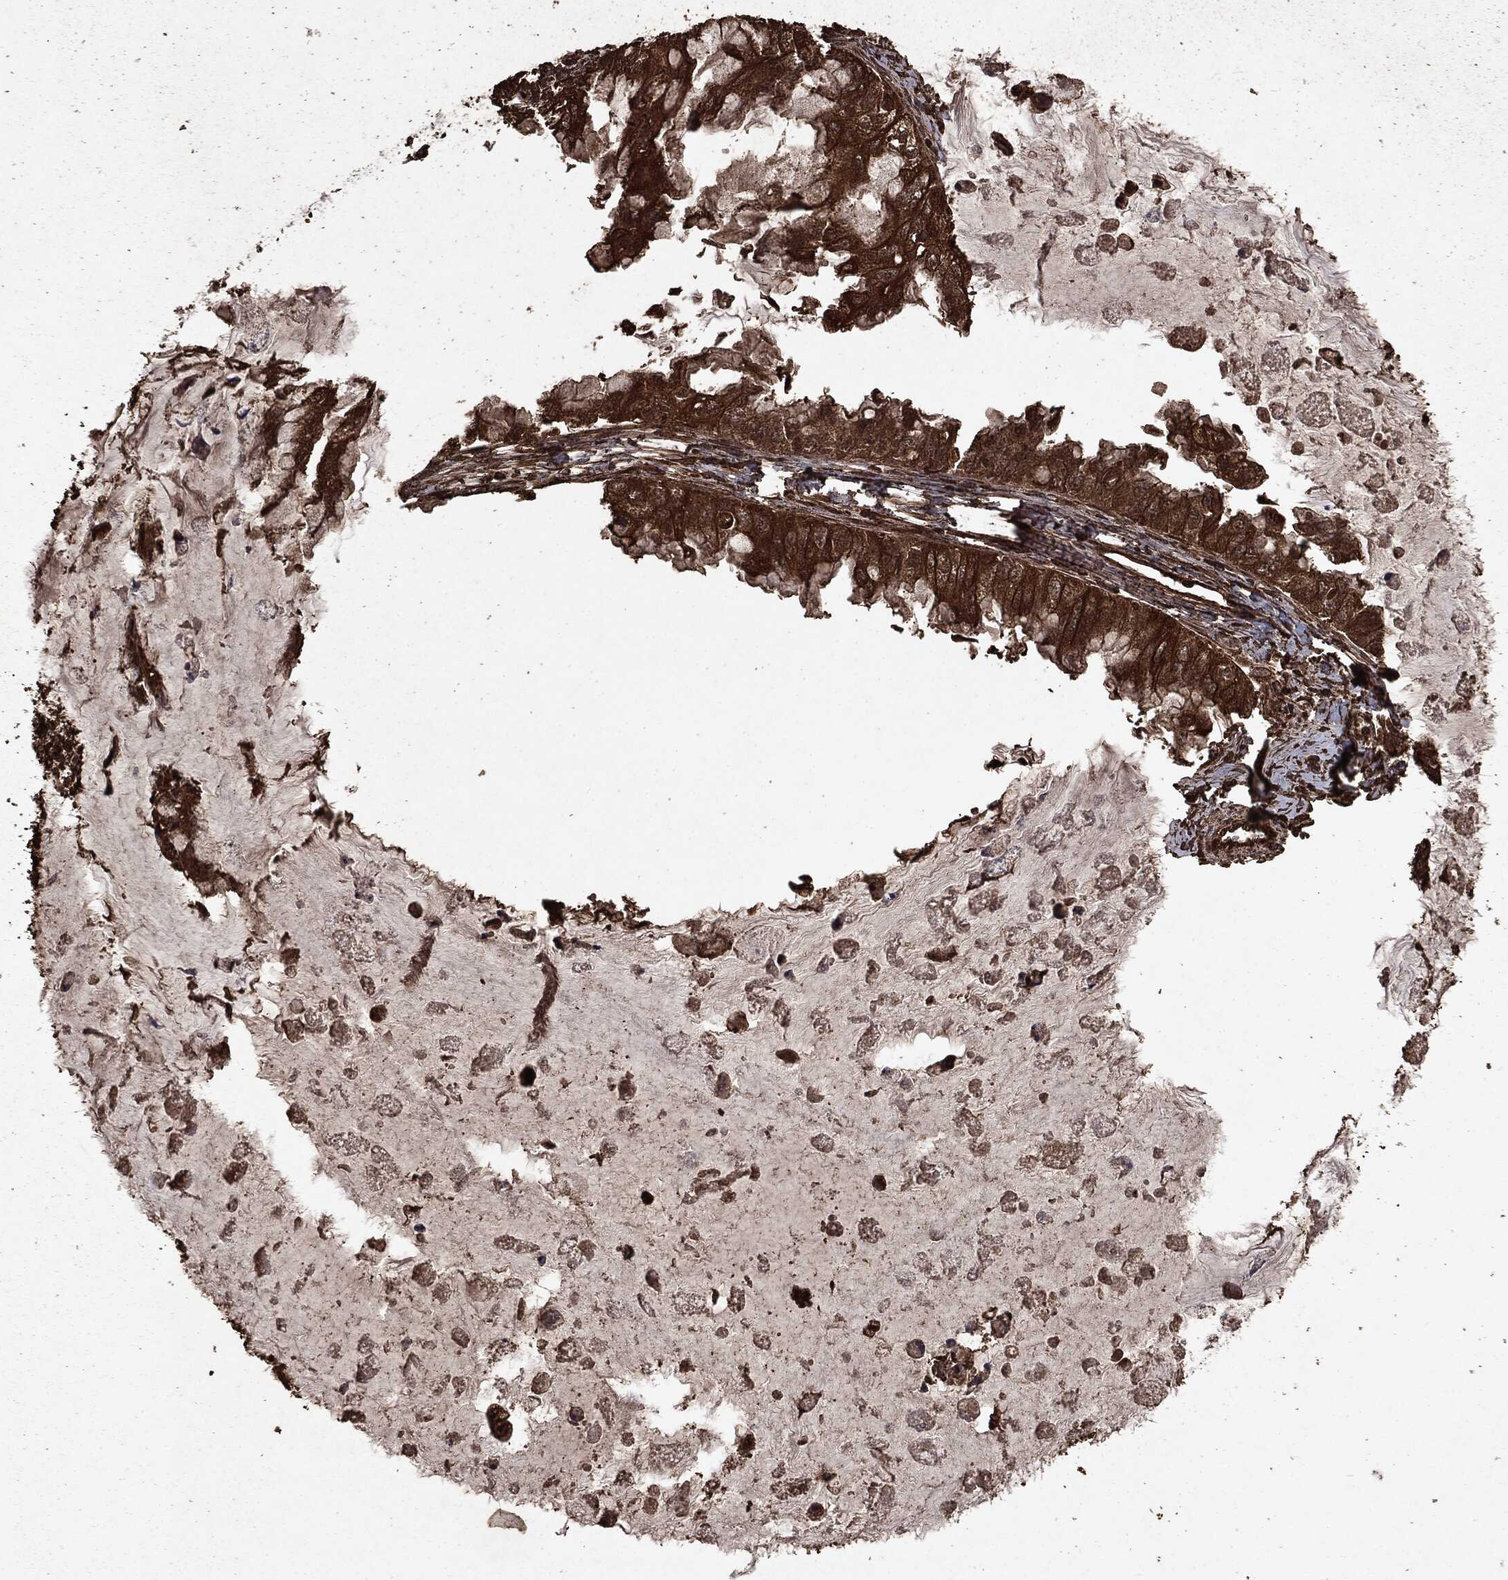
{"staining": {"intensity": "strong", "quantity": ">75%", "location": "cytoplasmic/membranous"}, "tissue": "ovarian cancer", "cell_type": "Tumor cells", "image_type": "cancer", "snomed": [{"axis": "morphology", "description": "Cystadenocarcinoma, mucinous, NOS"}, {"axis": "topography", "description": "Ovary"}], "caption": "Human ovarian cancer (mucinous cystadenocarcinoma) stained for a protein (brown) demonstrates strong cytoplasmic/membranous positive staining in about >75% of tumor cells.", "gene": "ARAF", "patient": {"sex": "female", "age": 72}}